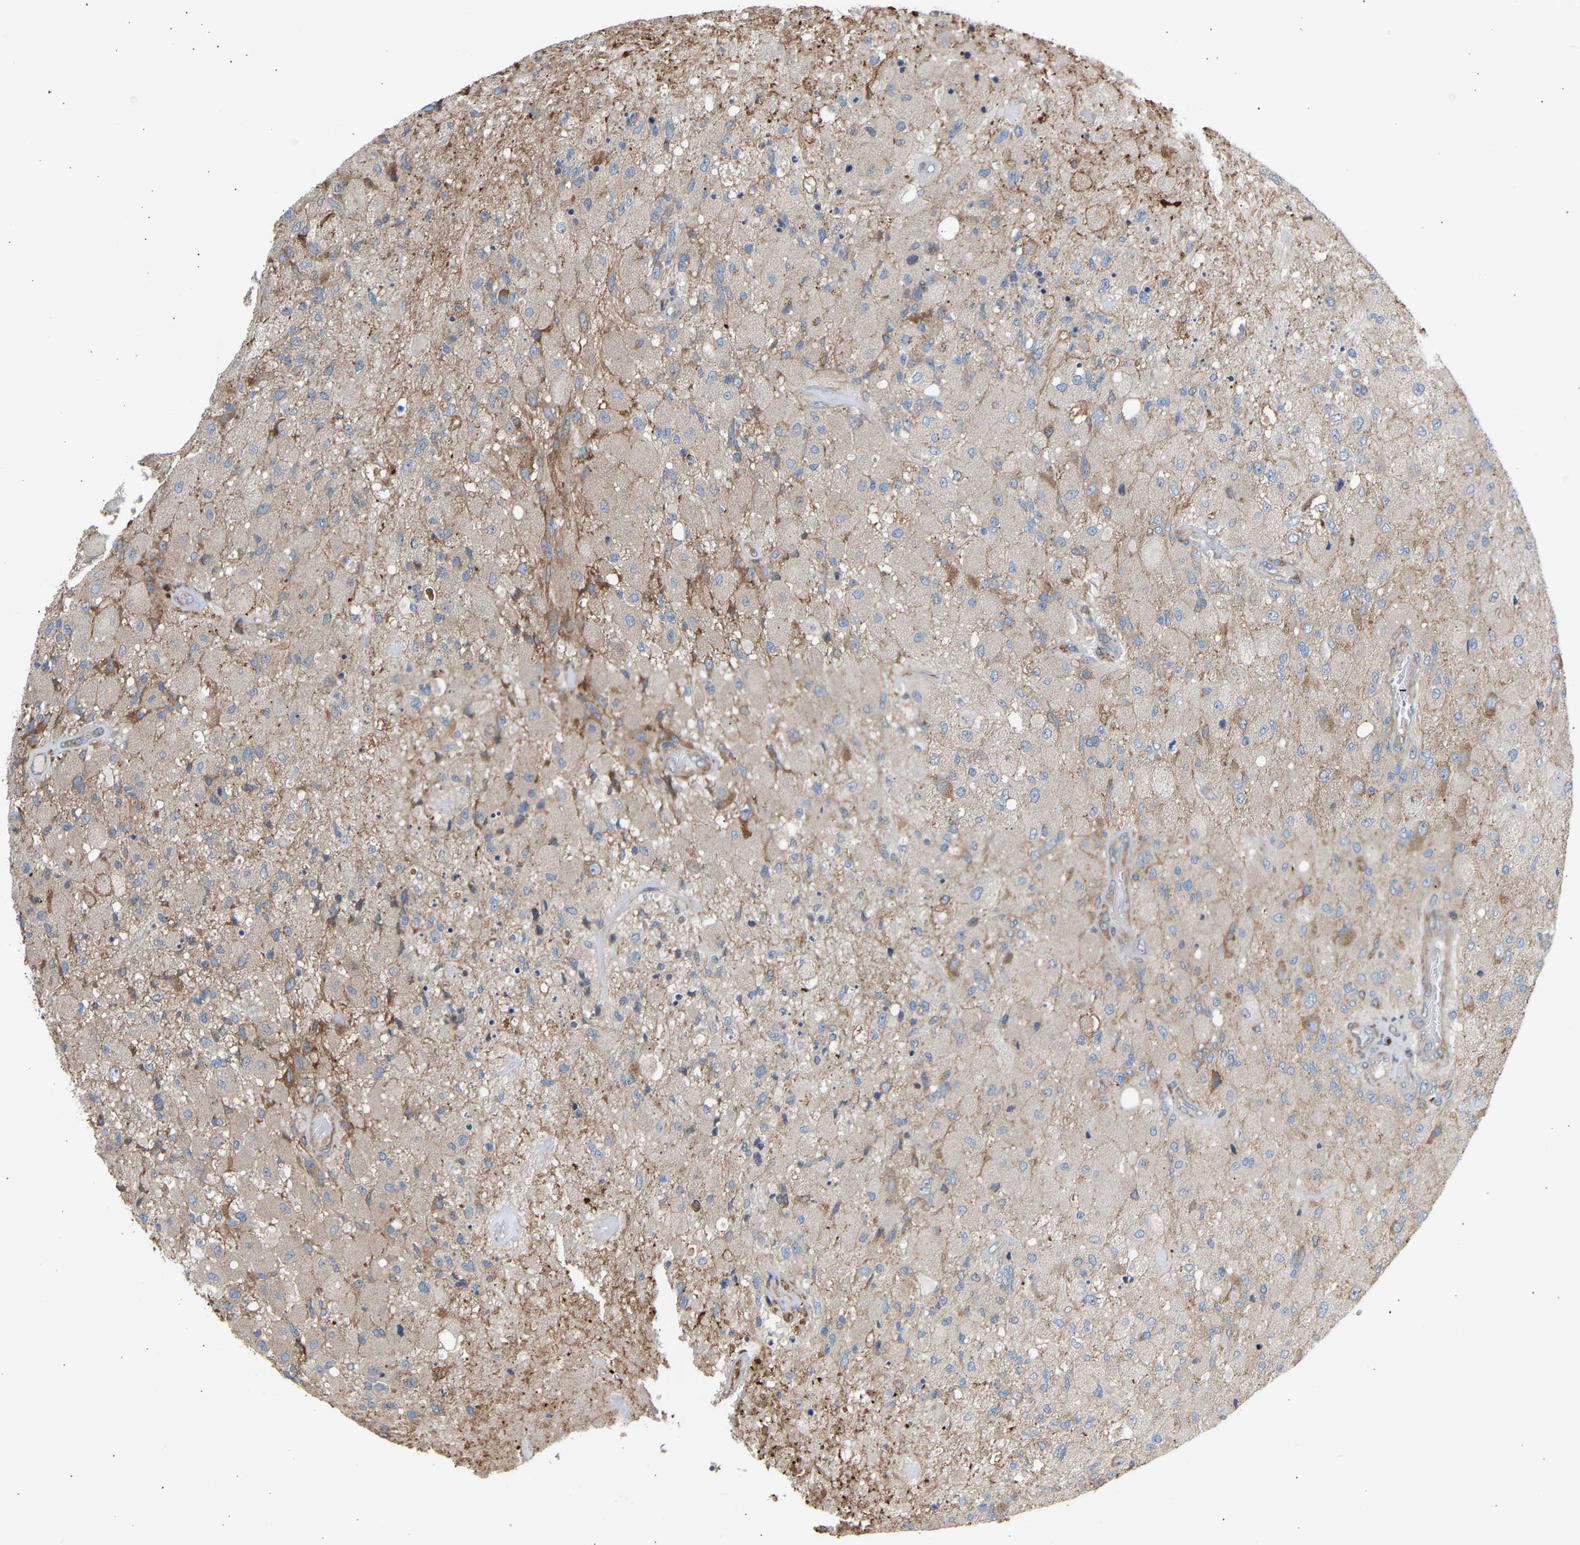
{"staining": {"intensity": "weak", "quantity": ">75%", "location": "cytoplasmic/membranous"}, "tissue": "glioma", "cell_type": "Tumor cells", "image_type": "cancer", "snomed": [{"axis": "morphology", "description": "Normal tissue, NOS"}, {"axis": "morphology", "description": "Glioma, malignant, High grade"}, {"axis": "topography", "description": "Cerebral cortex"}], "caption": "Immunohistochemistry (IHC) micrograph of human malignant high-grade glioma stained for a protein (brown), which exhibits low levels of weak cytoplasmic/membranous staining in about >75% of tumor cells.", "gene": "GCN1", "patient": {"sex": "male", "age": 77}}